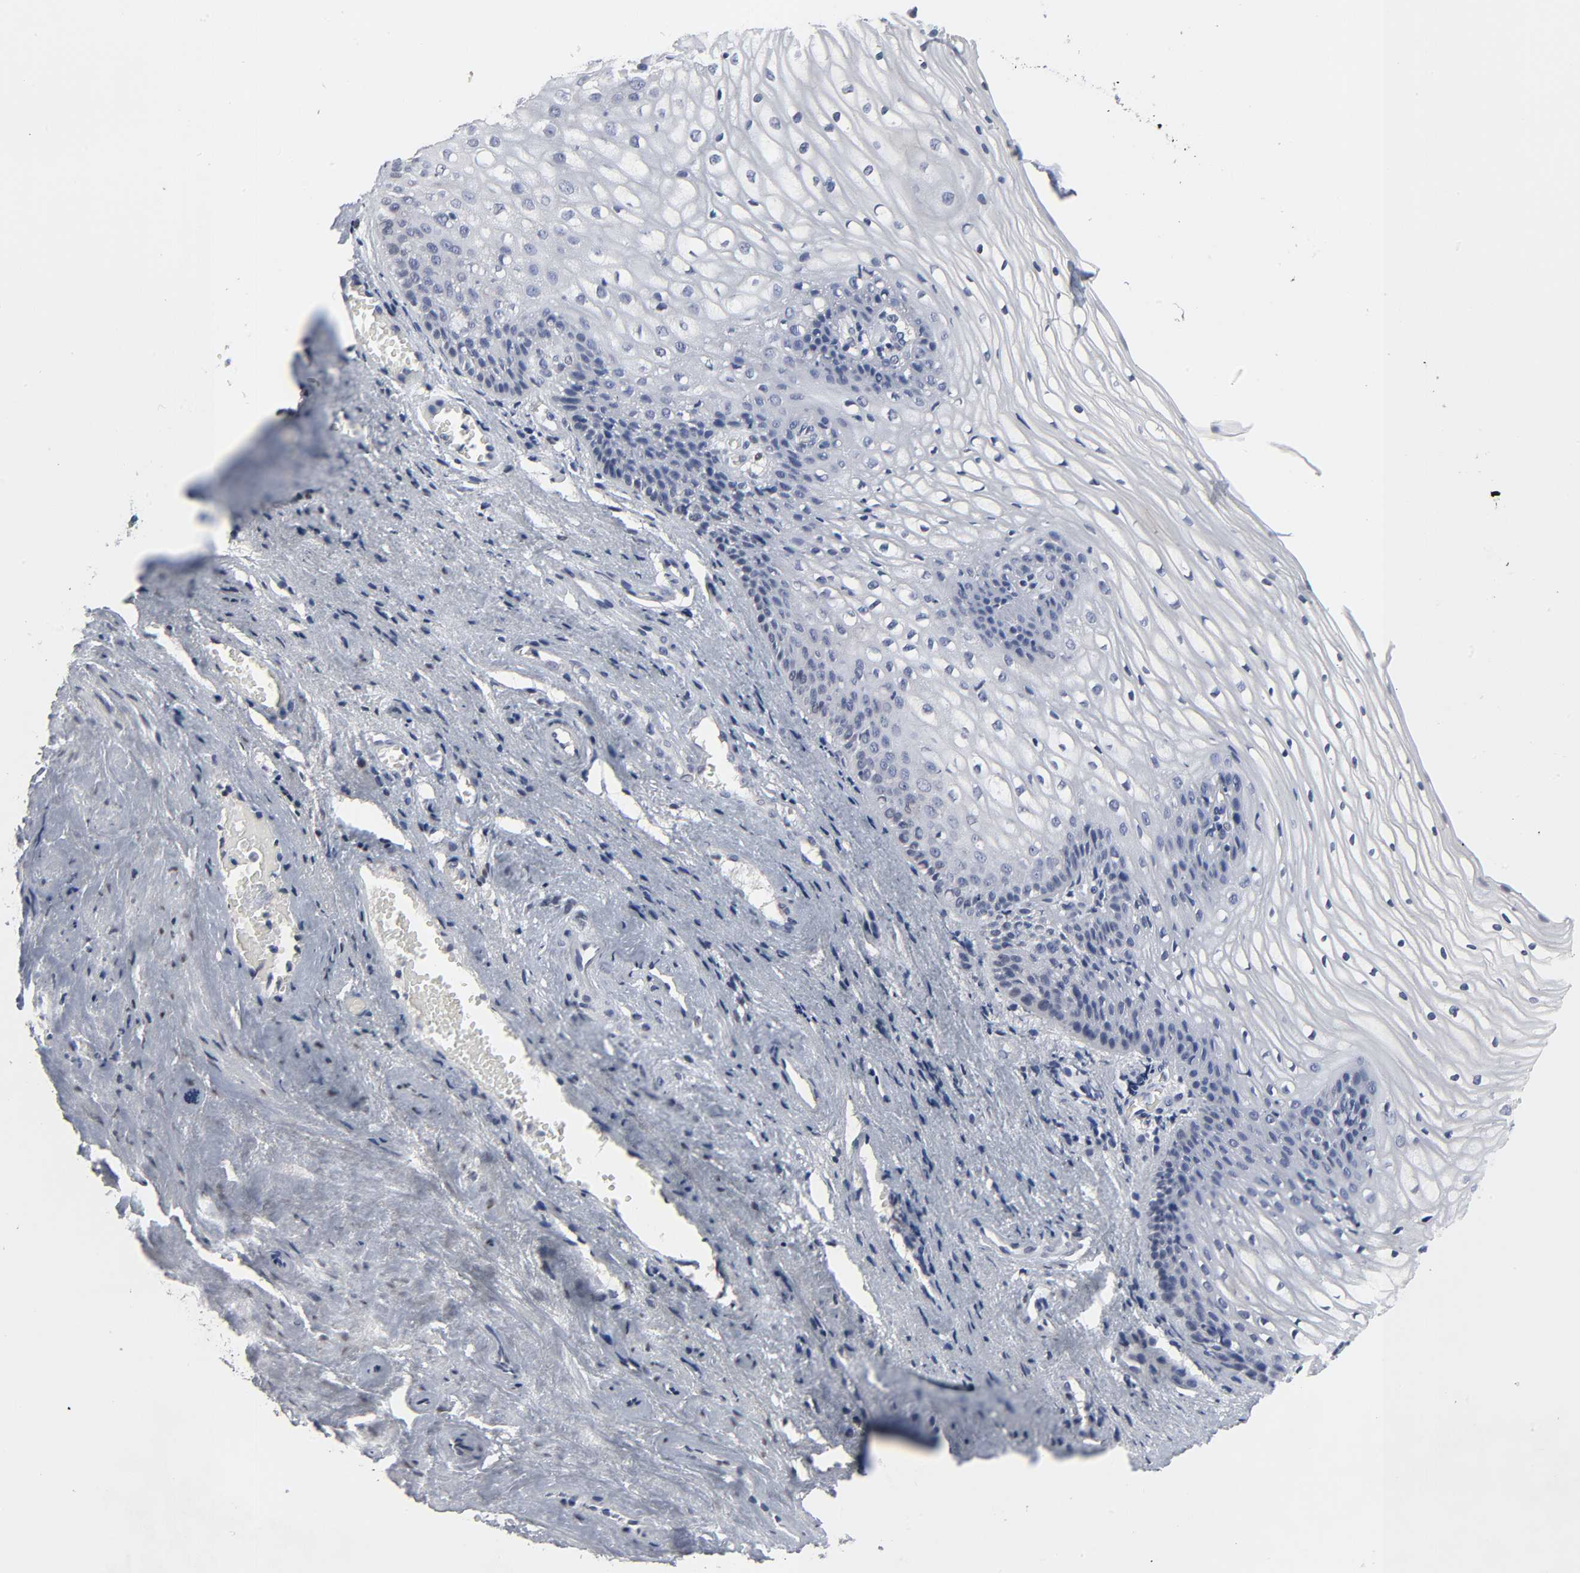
{"staining": {"intensity": "negative", "quantity": "none", "location": "none"}, "tissue": "vagina", "cell_type": "Squamous epithelial cells", "image_type": "normal", "snomed": [{"axis": "morphology", "description": "Normal tissue, NOS"}, {"axis": "topography", "description": "Vagina"}], "caption": "There is no significant staining in squamous epithelial cells of vagina. (Immunohistochemistry (ihc), brightfield microscopy, high magnification).", "gene": "SALL2", "patient": {"sex": "female", "age": 34}}